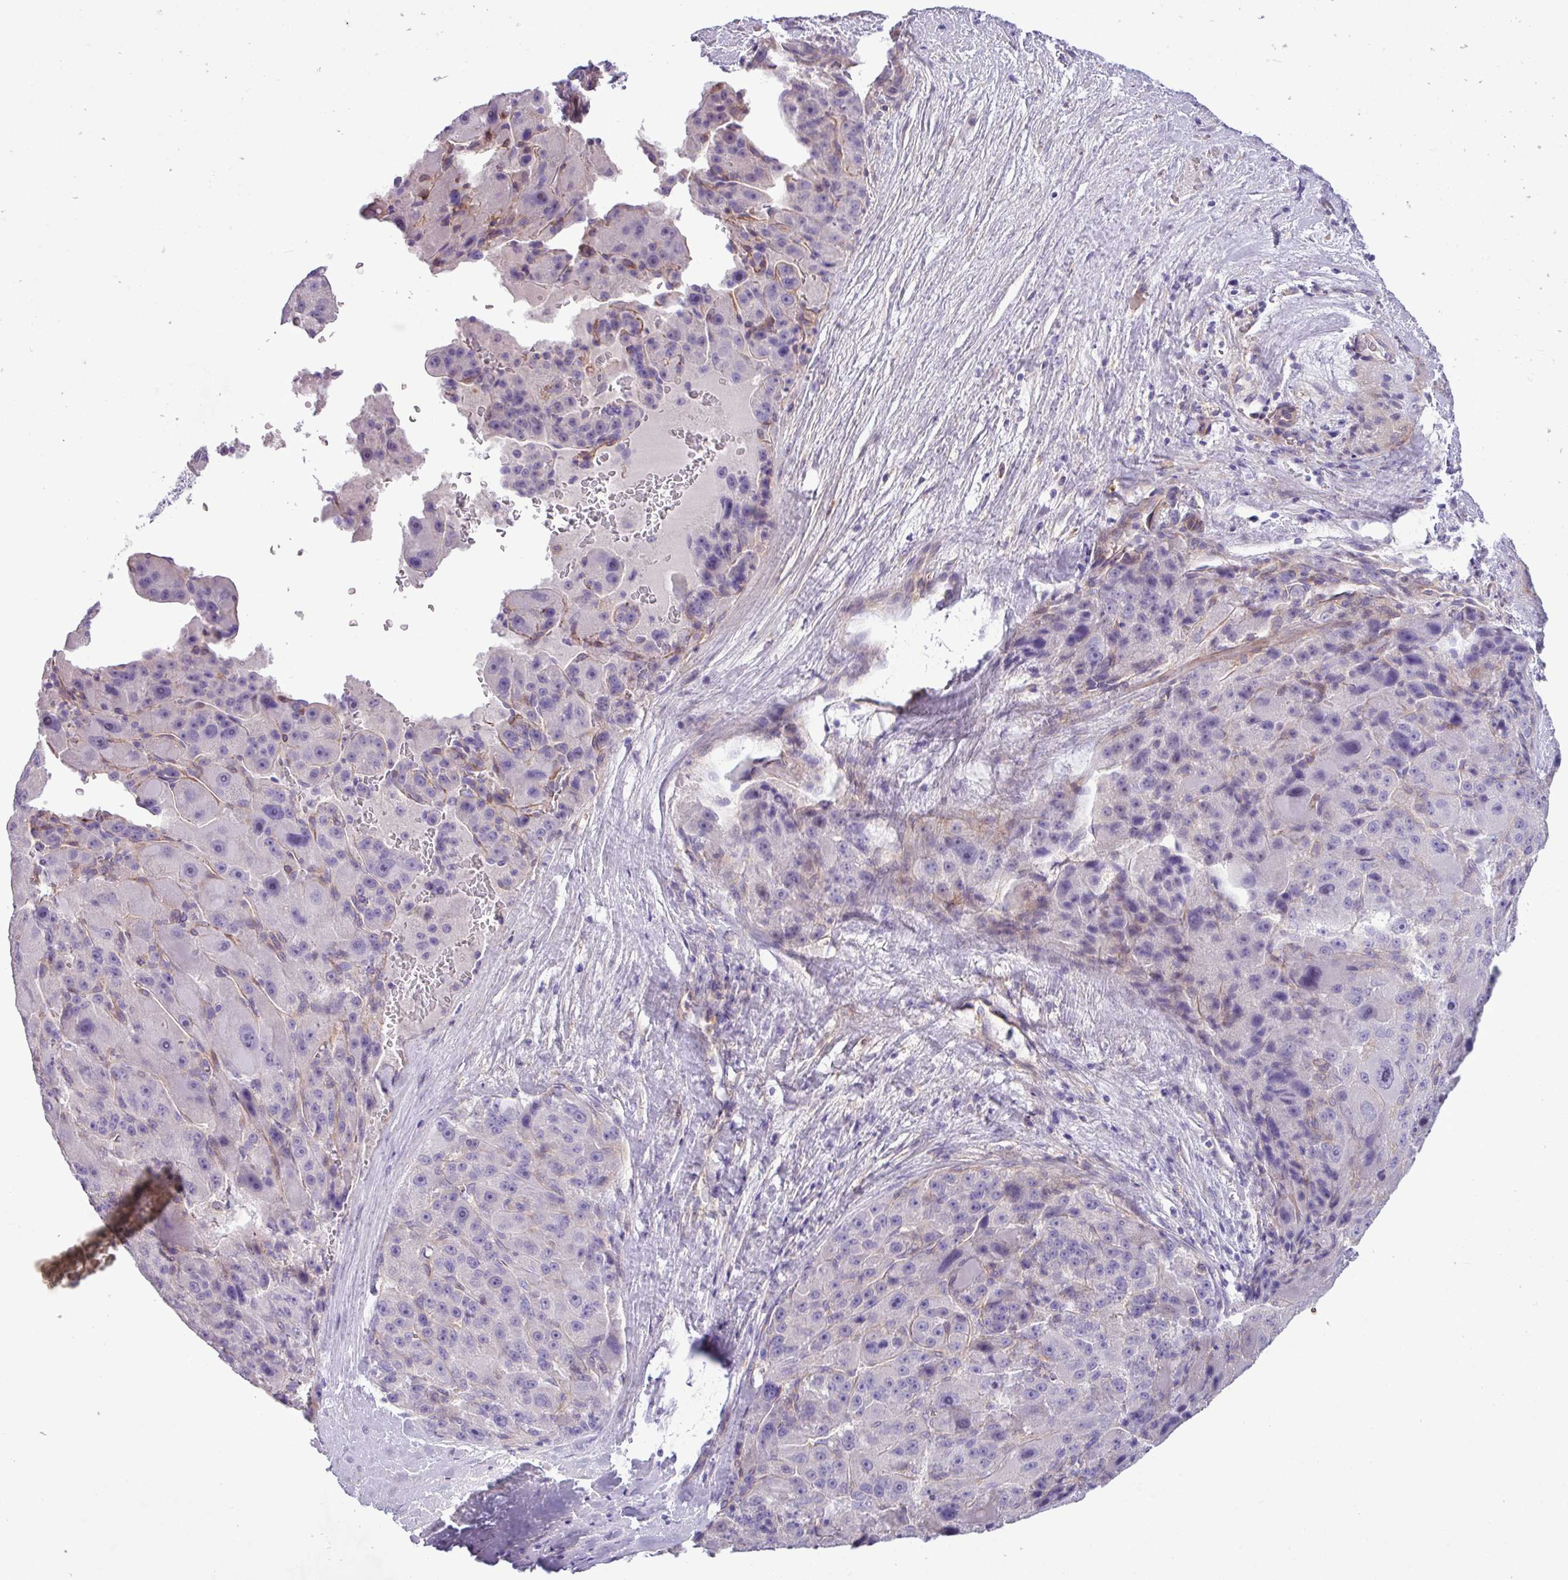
{"staining": {"intensity": "negative", "quantity": "none", "location": "none"}, "tissue": "liver cancer", "cell_type": "Tumor cells", "image_type": "cancer", "snomed": [{"axis": "morphology", "description": "Carcinoma, Hepatocellular, NOS"}, {"axis": "topography", "description": "Liver"}], "caption": "Protein analysis of liver hepatocellular carcinoma demonstrates no significant staining in tumor cells.", "gene": "KIRREL3", "patient": {"sex": "male", "age": 76}}